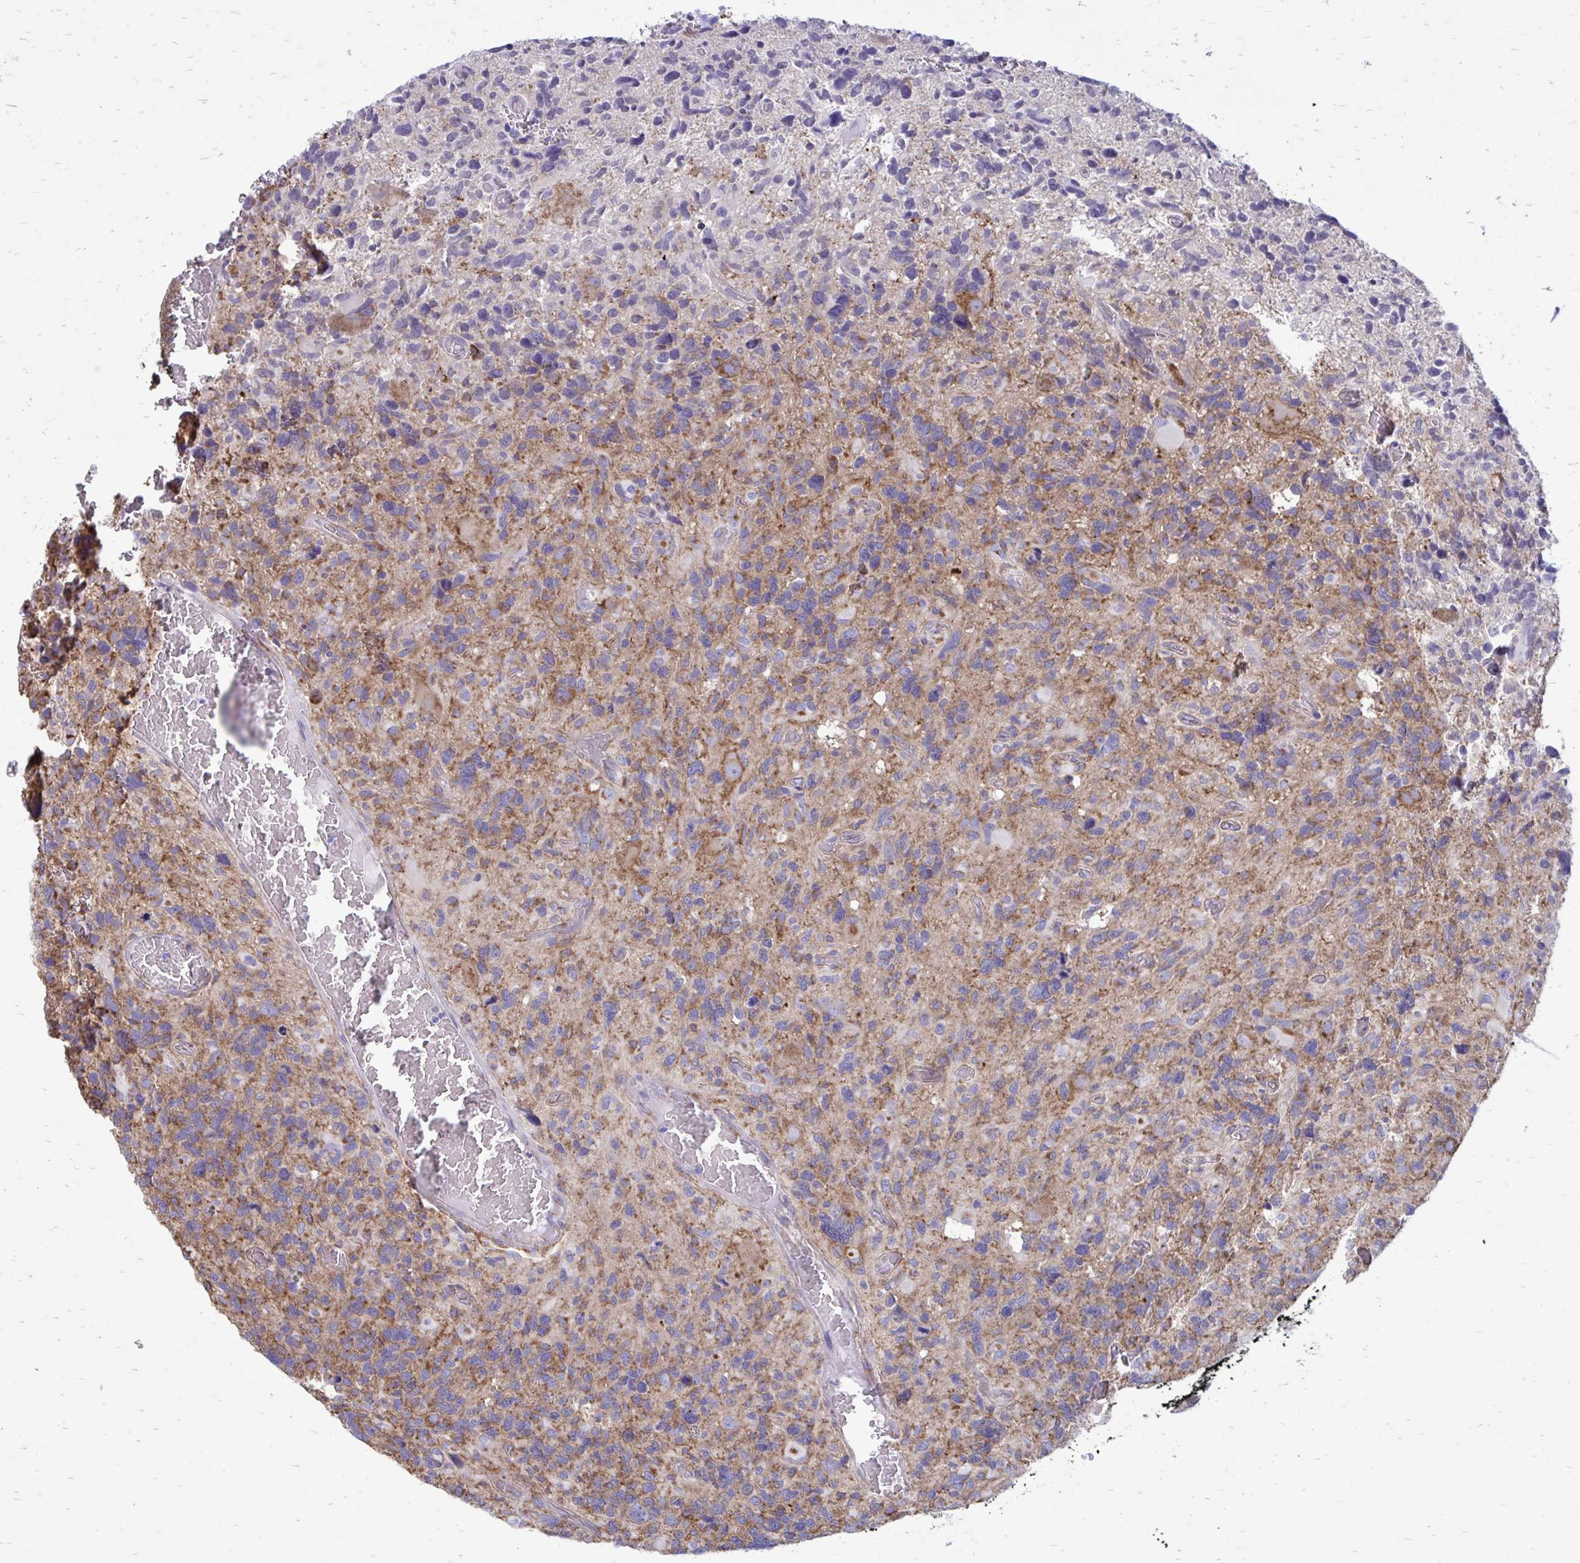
{"staining": {"intensity": "moderate", "quantity": "<25%", "location": "cytoplasmic/membranous"}, "tissue": "glioma", "cell_type": "Tumor cells", "image_type": "cancer", "snomed": [{"axis": "morphology", "description": "Glioma, malignant, High grade"}, {"axis": "topography", "description": "Brain"}], "caption": "A micrograph of human malignant high-grade glioma stained for a protein reveals moderate cytoplasmic/membranous brown staining in tumor cells. (DAB IHC, brown staining for protein, blue staining for nuclei).", "gene": "CLTA", "patient": {"sex": "male", "age": 49}}